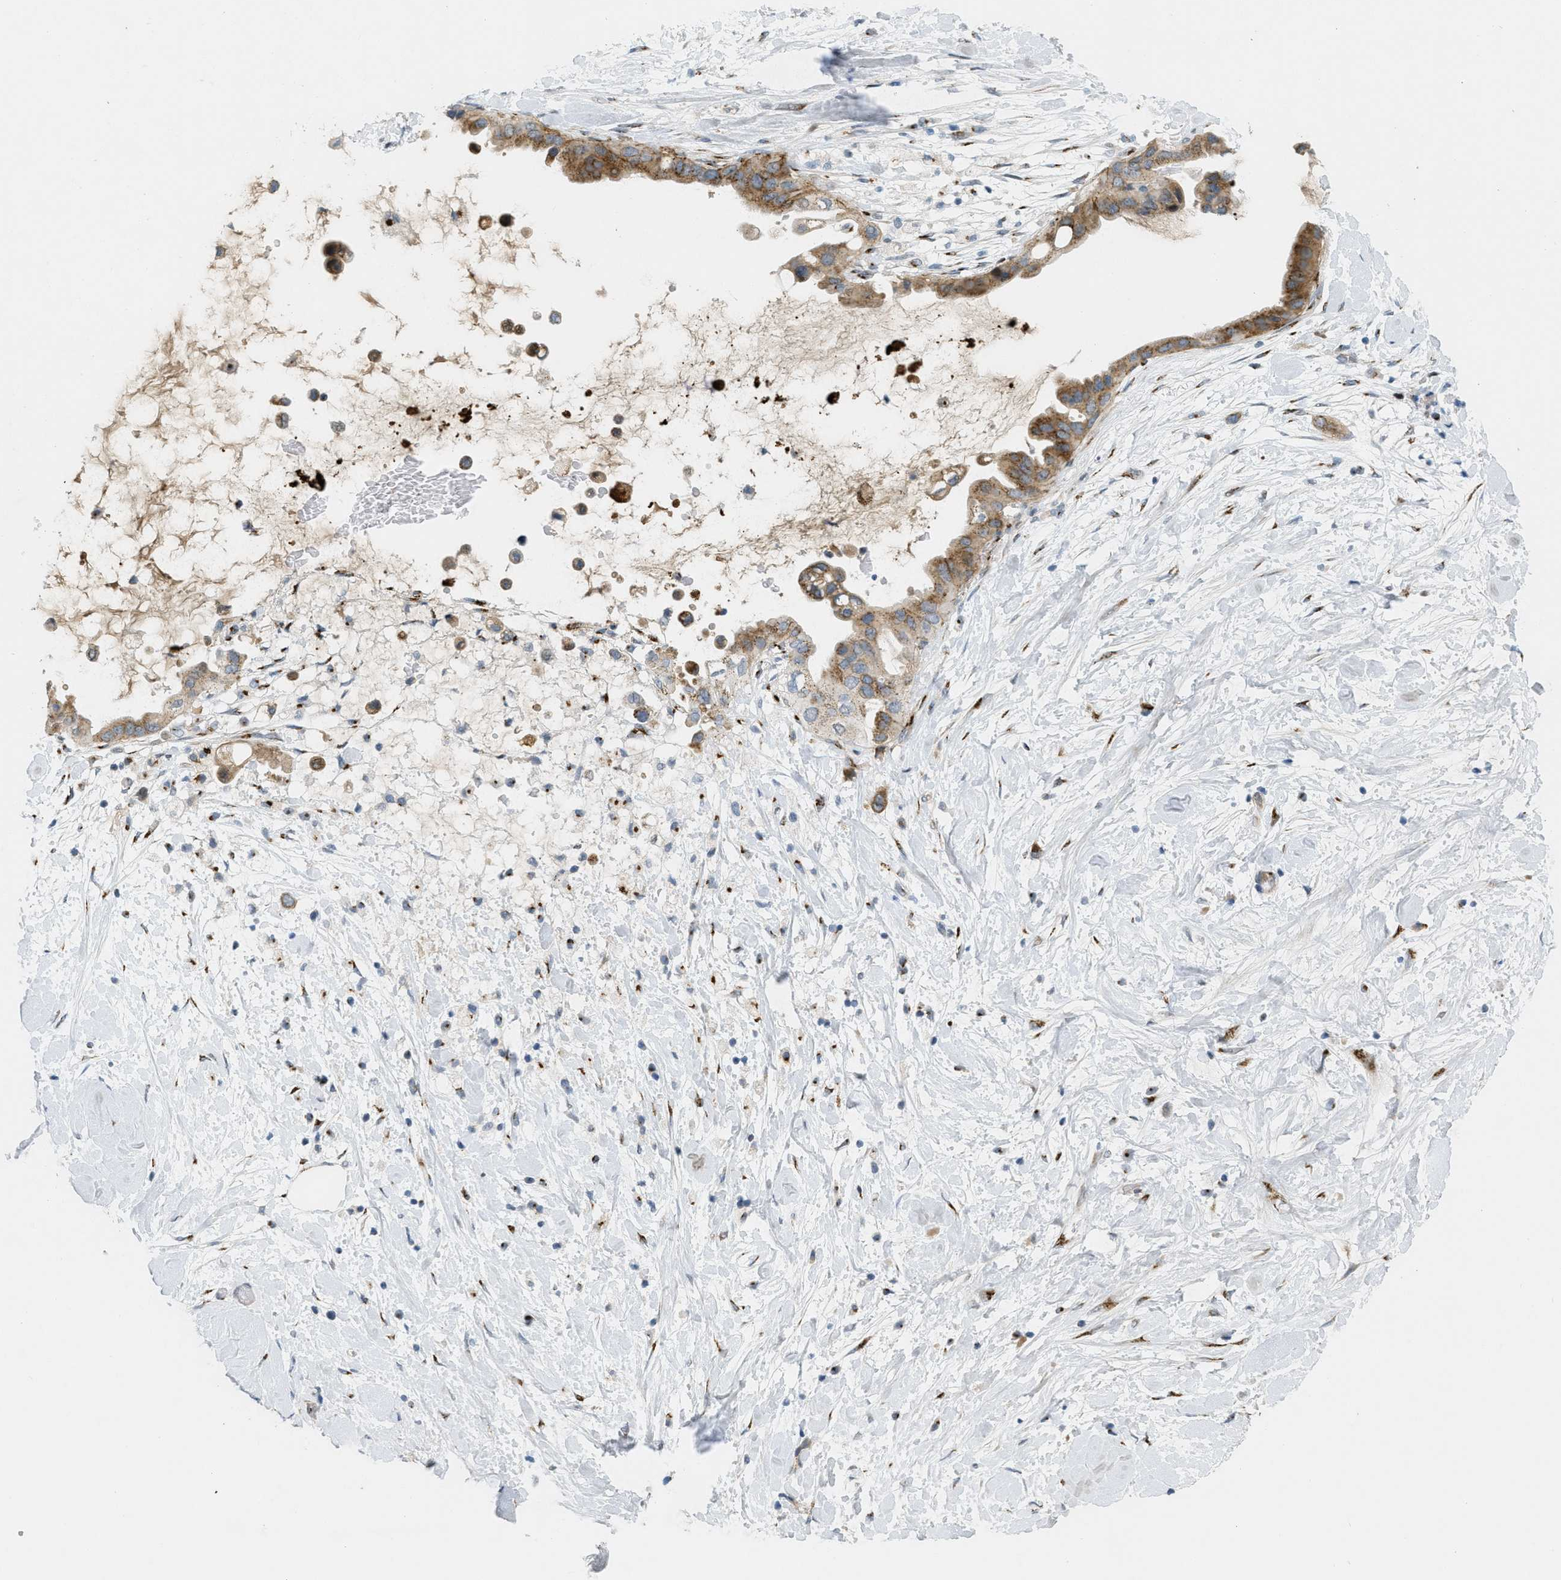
{"staining": {"intensity": "moderate", "quantity": ">75%", "location": "cytoplasmic/membranous"}, "tissue": "pancreatic cancer", "cell_type": "Tumor cells", "image_type": "cancer", "snomed": [{"axis": "morphology", "description": "Adenocarcinoma, NOS"}, {"axis": "topography", "description": "Pancreas"}], "caption": "An image showing moderate cytoplasmic/membranous expression in approximately >75% of tumor cells in pancreatic cancer, as visualized by brown immunohistochemical staining.", "gene": "ZFPL1", "patient": {"sex": "male", "age": 55}}